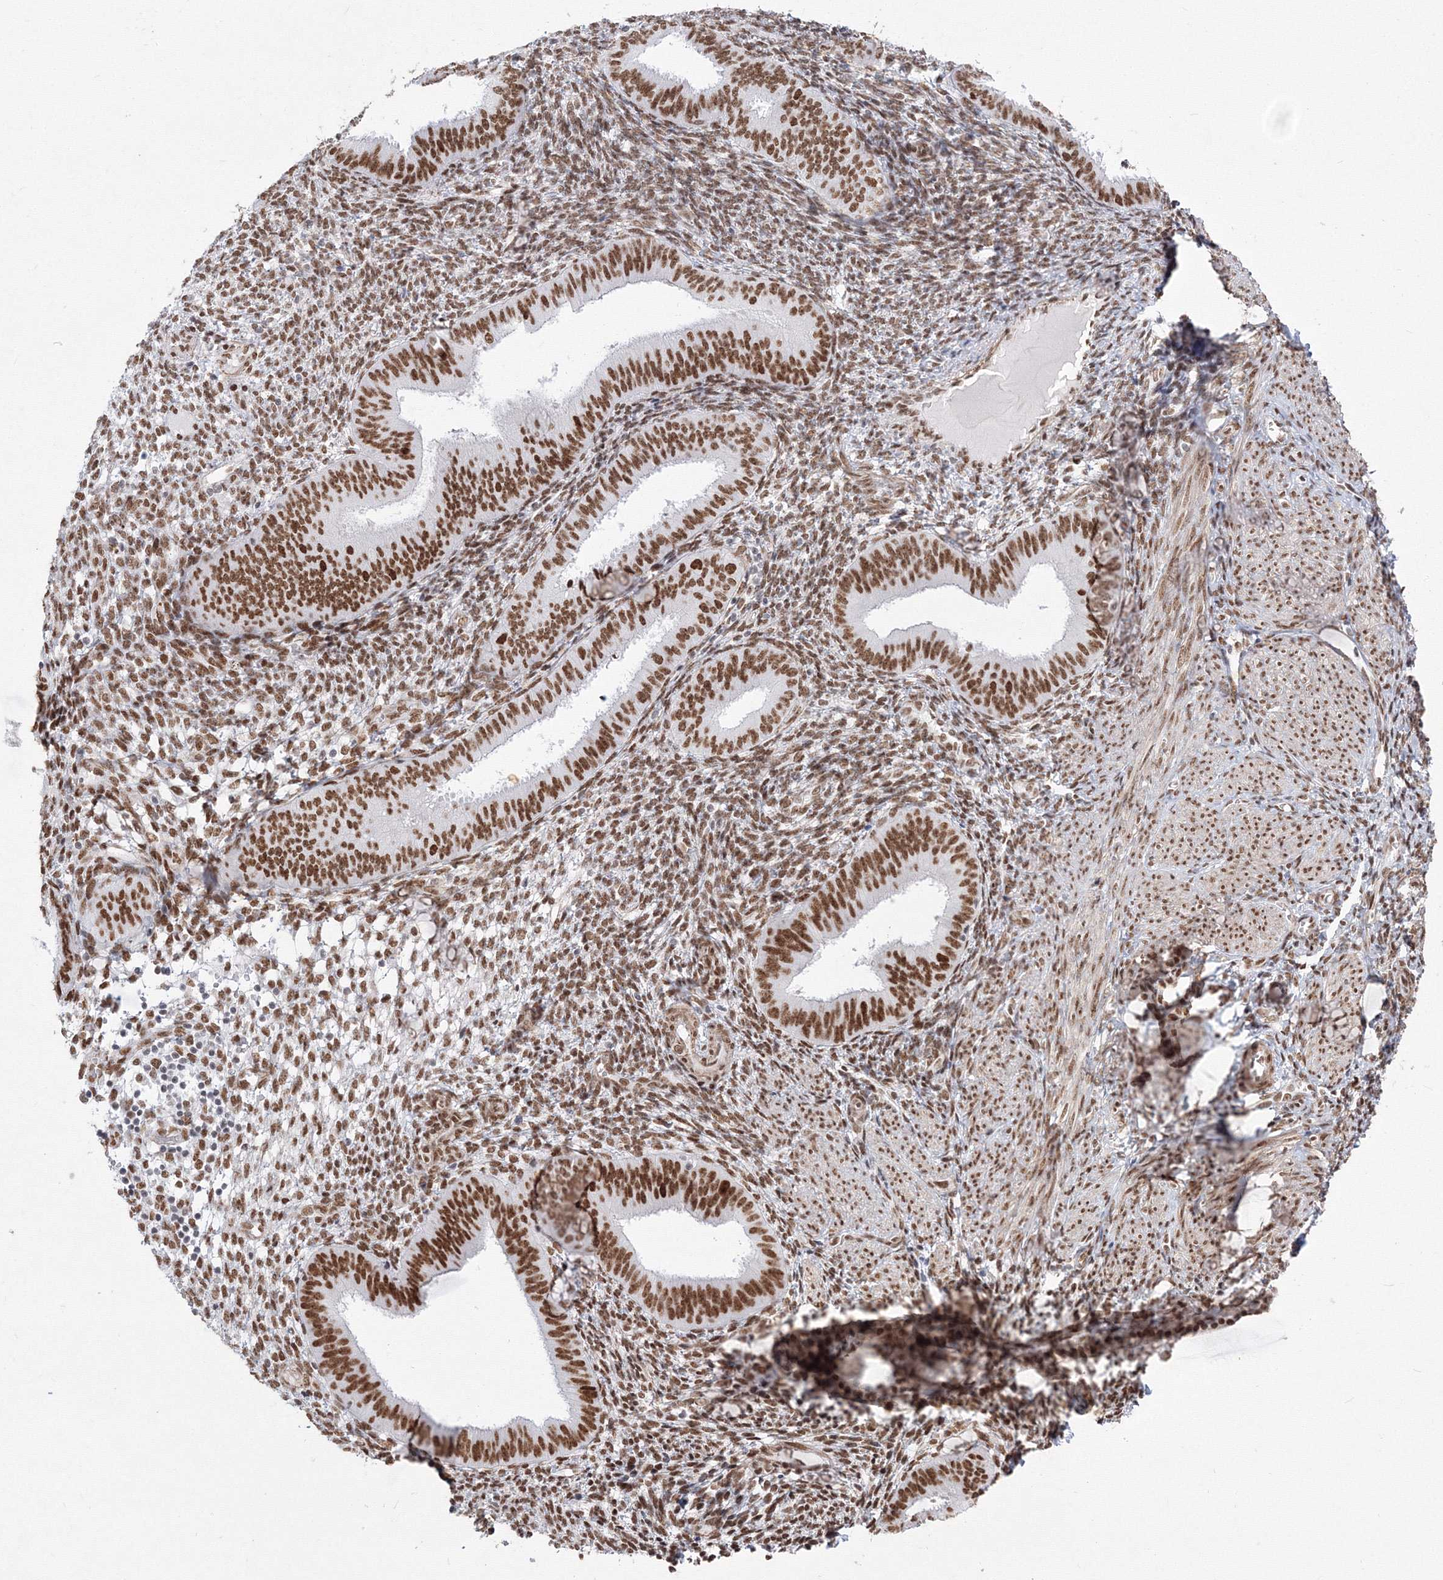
{"staining": {"intensity": "moderate", "quantity": ">75%", "location": "nuclear"}, "tissue": "endometrium", "cell_type": "Cells in endometrial stroma", "image_type": "normal", "snomed": [{"axis": "morphology", "description": "Normal tissue, NOS"}, {"axis": "topography", "description": "Uterus"}, {"axis": "topography", "description": "Endometrium"}], "caption": "A brown stain shows moderate nuclear staining of a protein in cells in endometrial stroma of benign endometrium.", "gene": "ZNF638", "patient": {"sex": "female", "age": 48}}